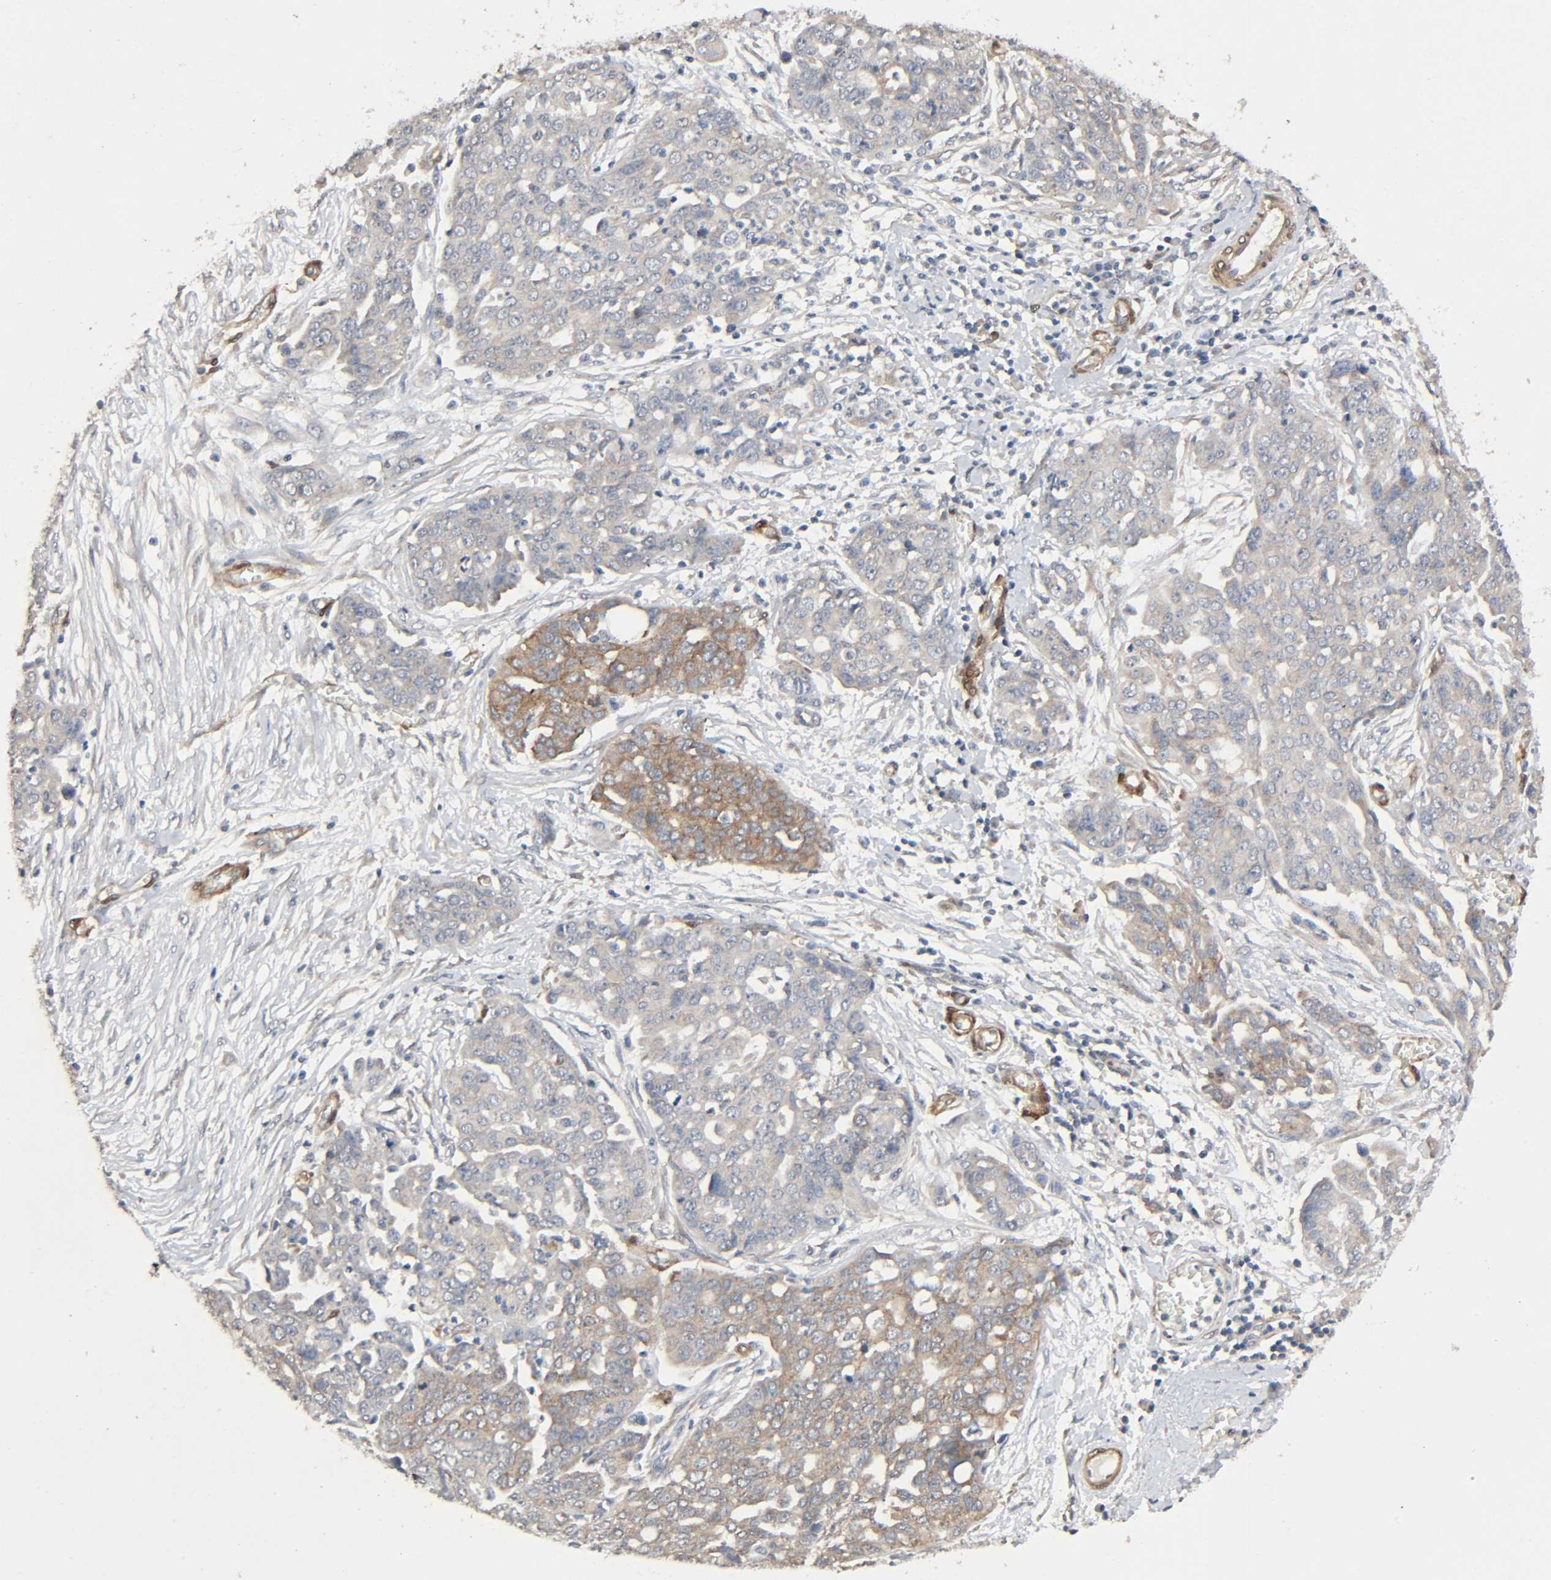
{"staining": {"intensity": "weak", "quantity": ">75%", "location": "cytoplasmic/membranous"}, "tissue": "ovarian cancer", "cell_type": "Tumor cells", "image_type": "cancer", "snomed": [{"axis": "morphology", "description": "Cystadenocarcinoma, serous, NOS"}, {"axis": "topography", "description": "Soft tissue"}, {"axis": "topography", "description": "Ovary"}], "caption": "Ovarian cancer stained with DAB (3,3'-diaminobenzidine) immunohistochemistry shows low levels of weak cytoplasmic/membranous positivity in about >75% of tumor cells.", "gene": "PTK2", "patient": {"sex": "female", "age": 57}}